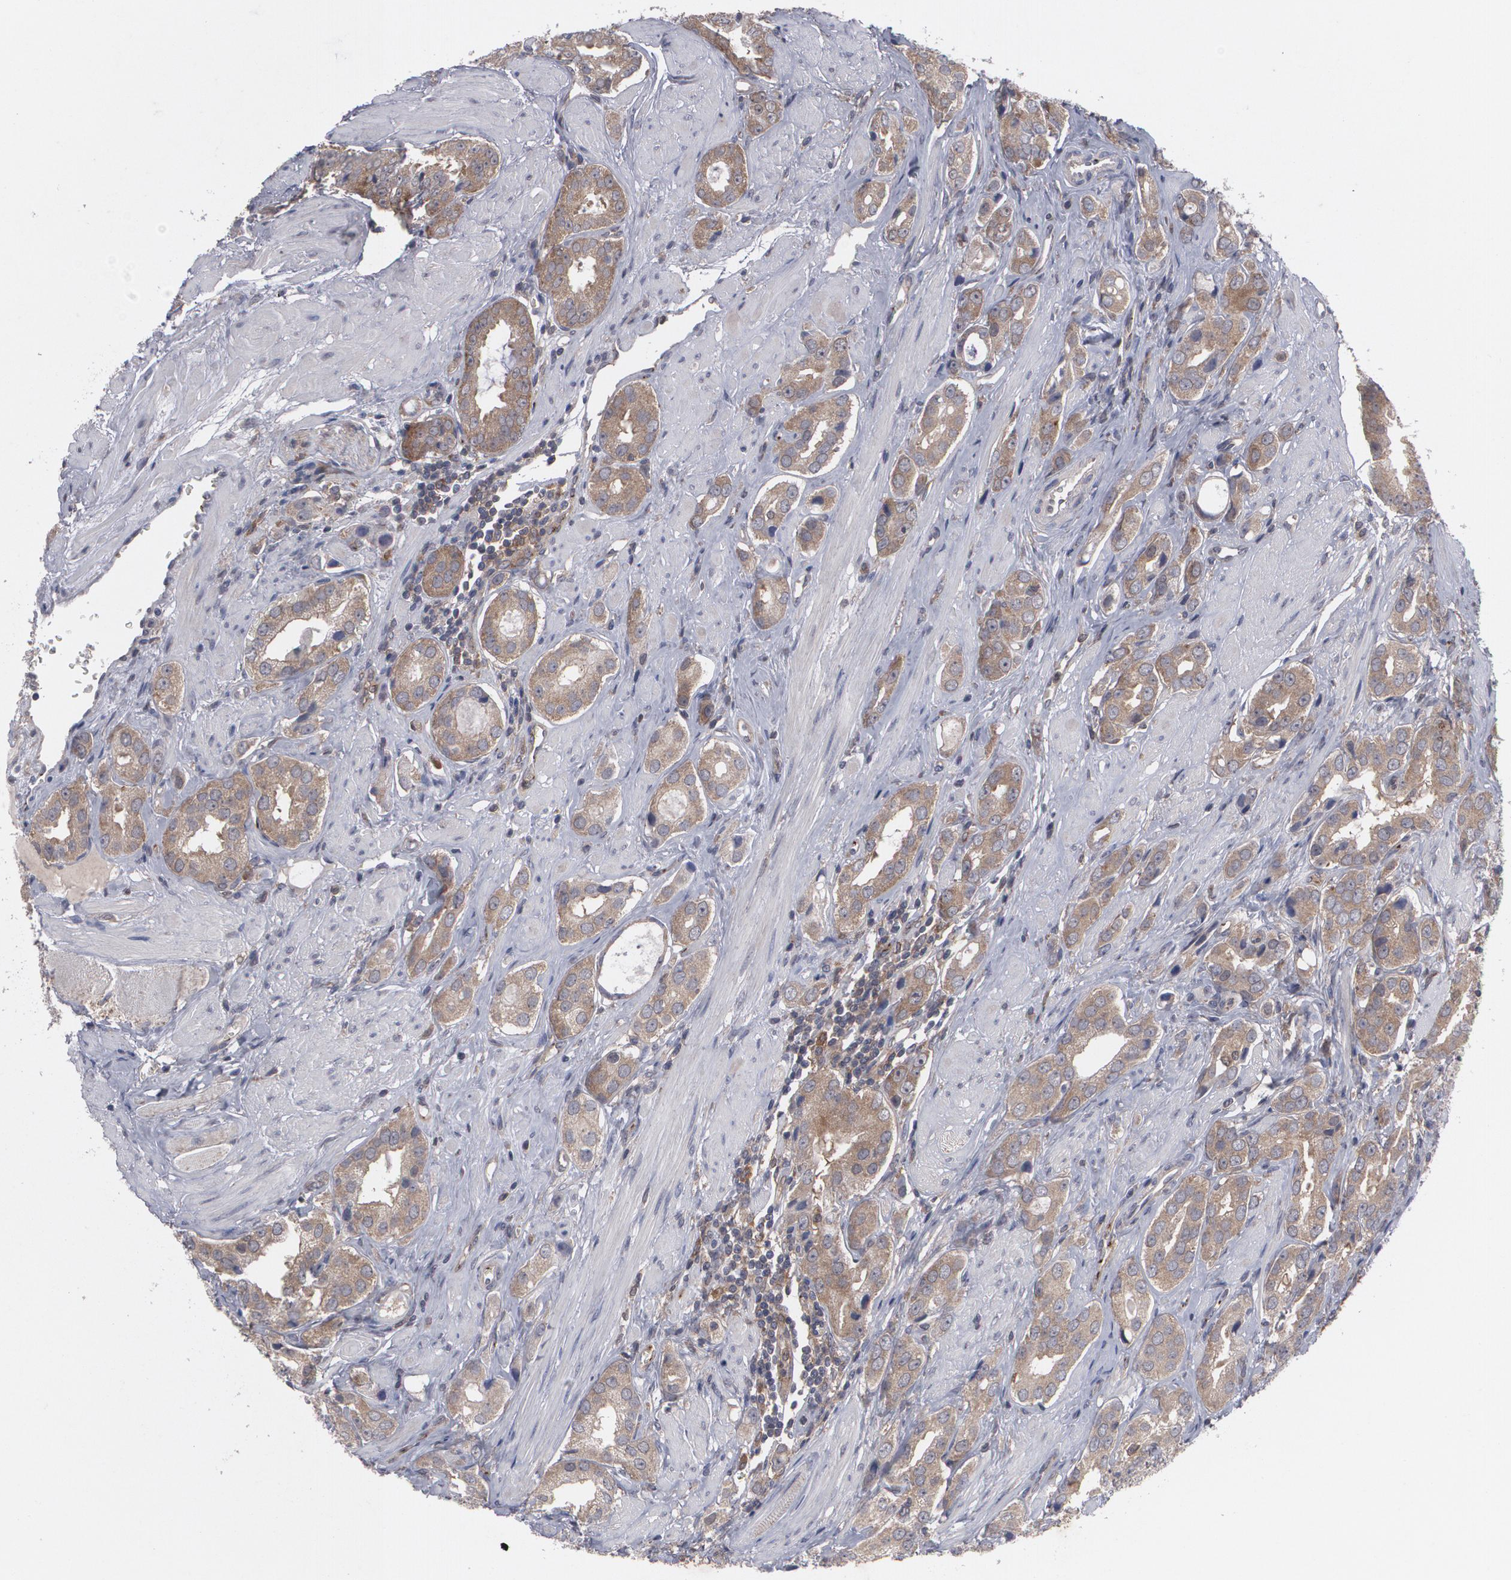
{"staining": {"intensity": "weak", "quantity": ">75%", "location": "cytoplasmic/membranous"}, "tissue": "prostate cancer", "cell_type": "Tumor cells", "image_type": "cancer", "snomed": [{"axis": "morphology", "description": "Adenocarcinoma, Medium grade"}, {"axis": "topography", "description": "Prostate"}], "caption": "Immunohistochemistry (IHC) (DAB (3,3'-diaminobenzidine)) staining of human prostate cancer exhibits weak cytoplasmic/membranous protein staining in approximately >75% of tumor cells.", "gene": "HTT", "patient": {"sex": "male", "age": 53}}